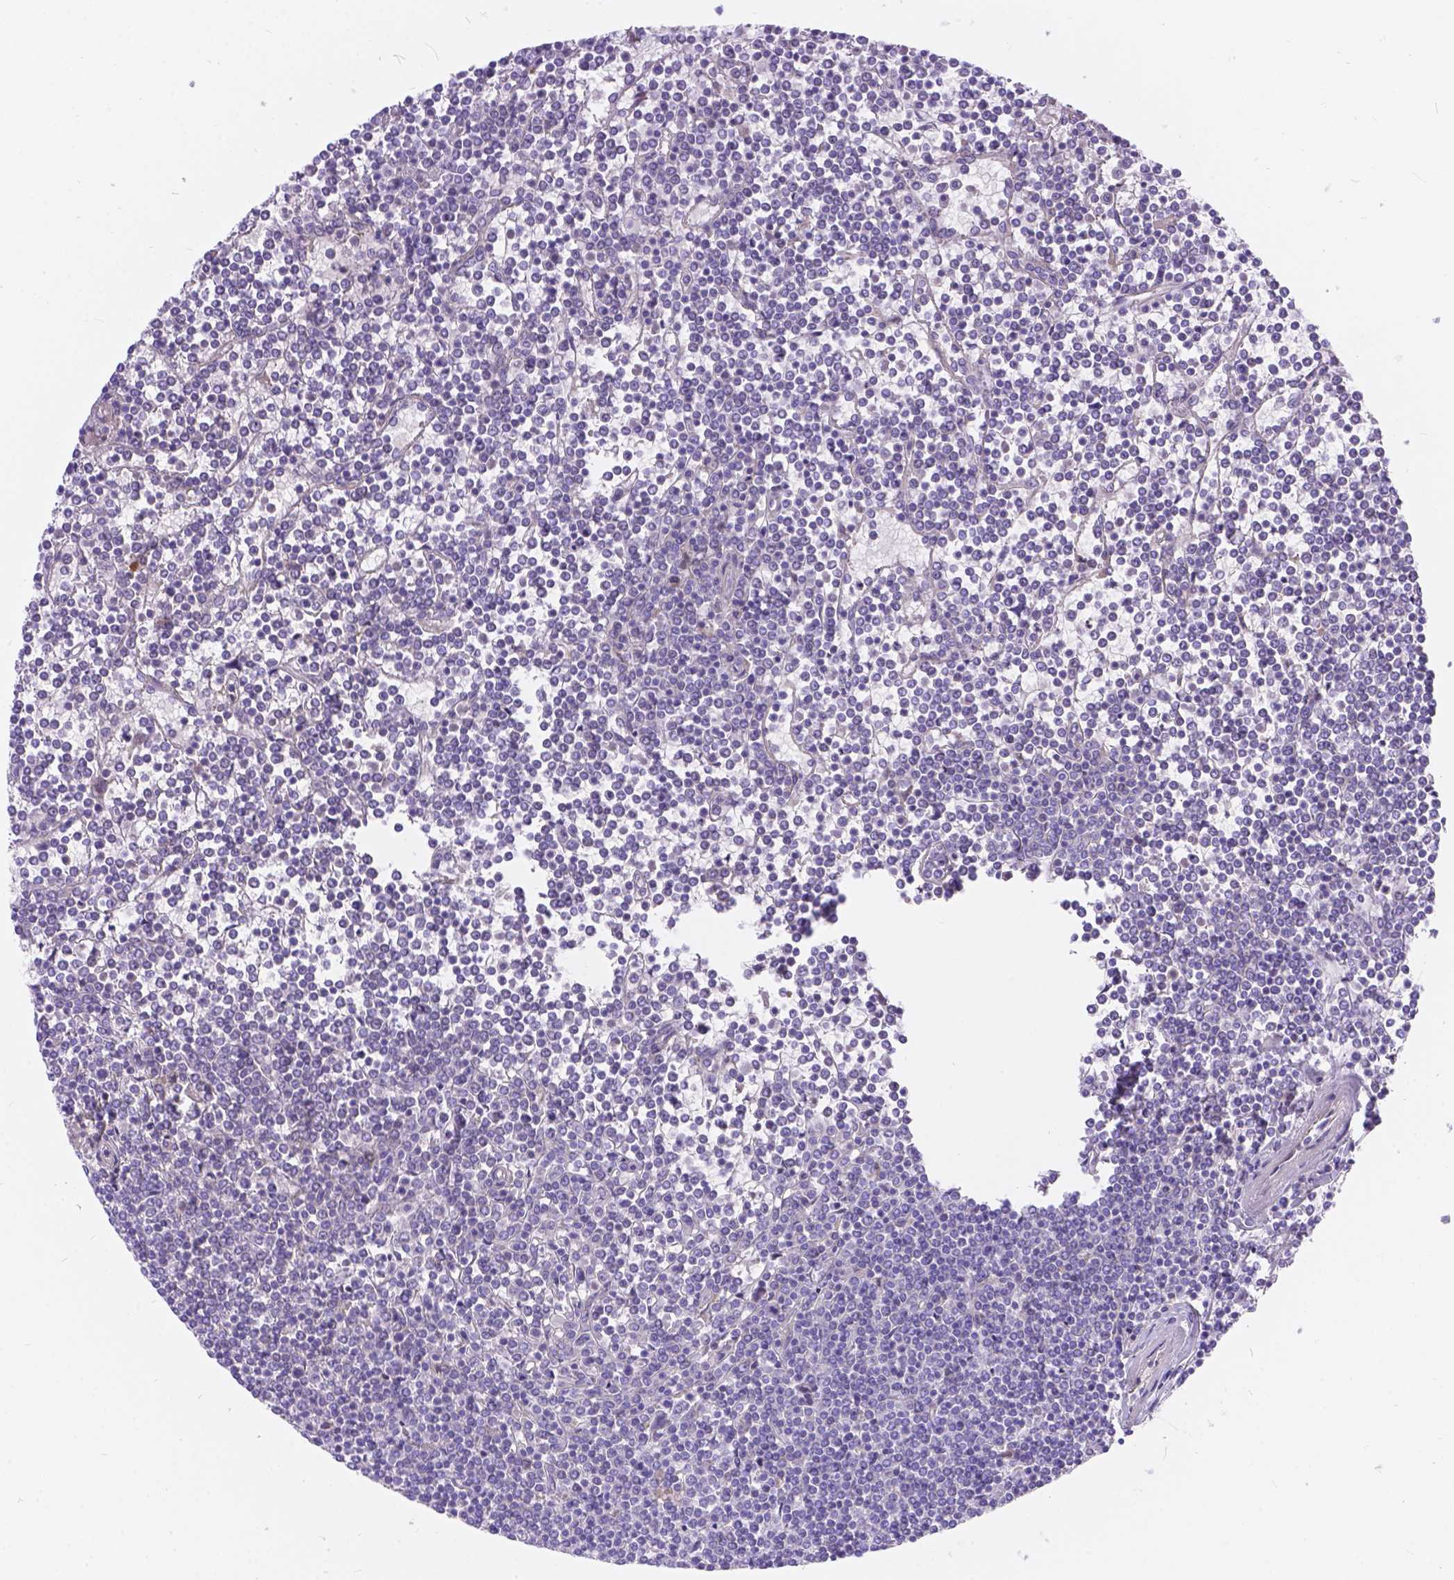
{"staining": {"intensity": "negative", "quantity": "none", "location": "none"}, "tissue": "lymphoma", "cell_type": "Tumor cells", "image_type": "cancer", "snomed": [{"axis": "morphology", "description": "Malignant lymphoma, non-Hodgkin's type, Low grade"}, {"axis": "topography", "description": "Spleen"}], "caption": "Protein analysis of lymphoma exhibits no significant positivity in tumor cells.", "gene": "KLHL10", "patient": {"sex": "female", "age": 19}}